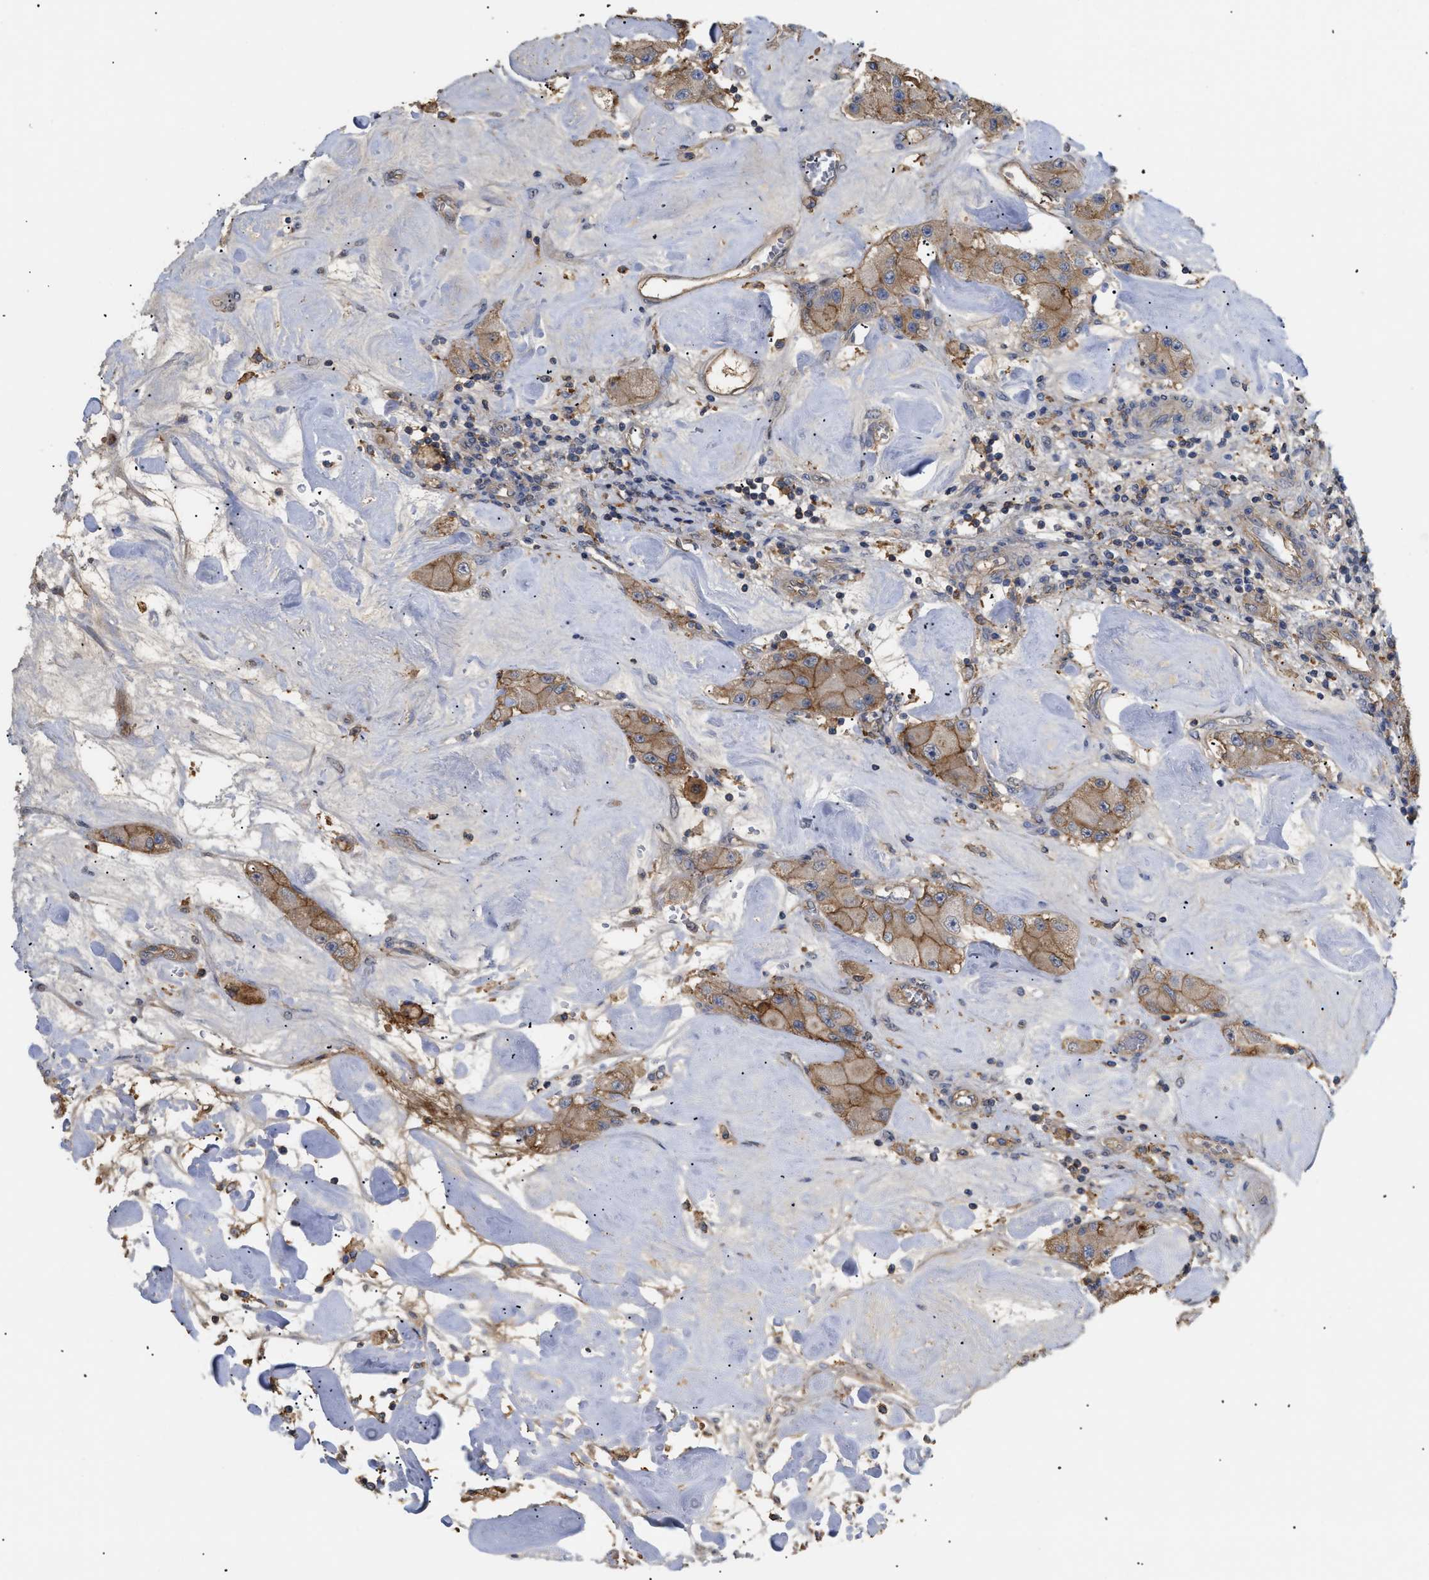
{"staining": {"intensity": "moderate", "quantity": ">75%", "location": "cytoplasmic/membranous"}, "tissue": "carcinoid", "cell_type": "Tumor cells", "image_type": "cancer", "snomed": [{"axis": "morphology", "description": "Carcinoid, malignant, NOS"}, {"axis": "topography", "description": "Pancreas"}], "caption": "A micrograph of human carcinoid (malignant) stained for a protein reveals moderate cytoplasmic/membranous brown staining in tumor cells.", "gene": "ANXA4", "patient": {"sex": "male", "age": 41}}